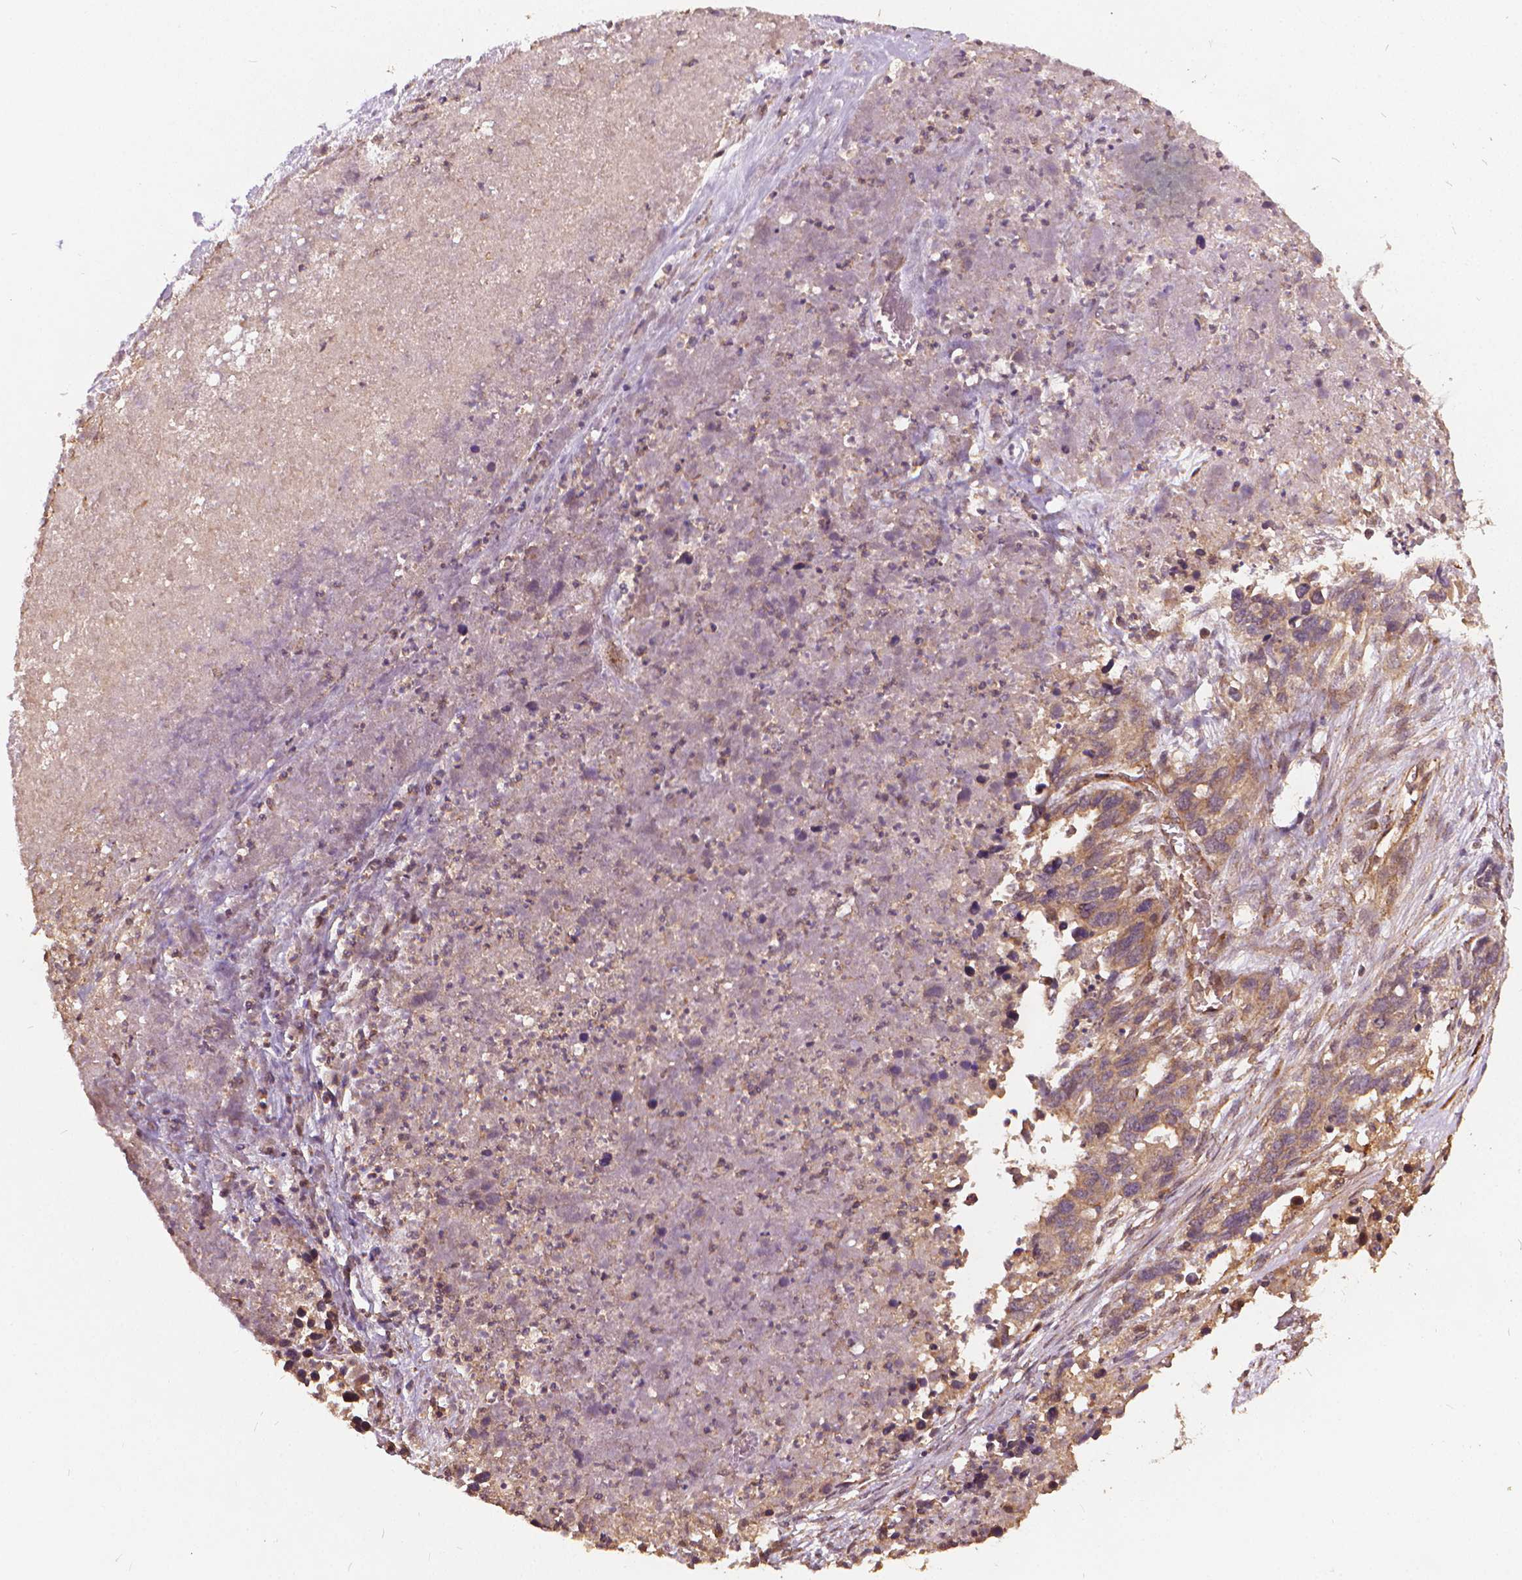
{"staining": {"intensity": "moderate", "quantity": ">75%", "location": "cytoplasmic/membranous"}, "tissue": "ovarian cancer", "cell_type": "Tumor cells", "image_type": "cancer", "snomed": [{"axis": "morphology", "description": "Cystadenocarcinoma, serous, NOS"}, {"axis": "topography", "description": "Ovary"}], "caption": "A high-resolution micrograph shows immunohistochemistry (IHC) staining of serous cystadenocarcinoma (ovarian), which exhibits moderate cytoplasmic/membranous expression in approximately >75% of tumor cells.", "gene": "UBXN2A", "patient": {"sex": "female", "age": 69}}